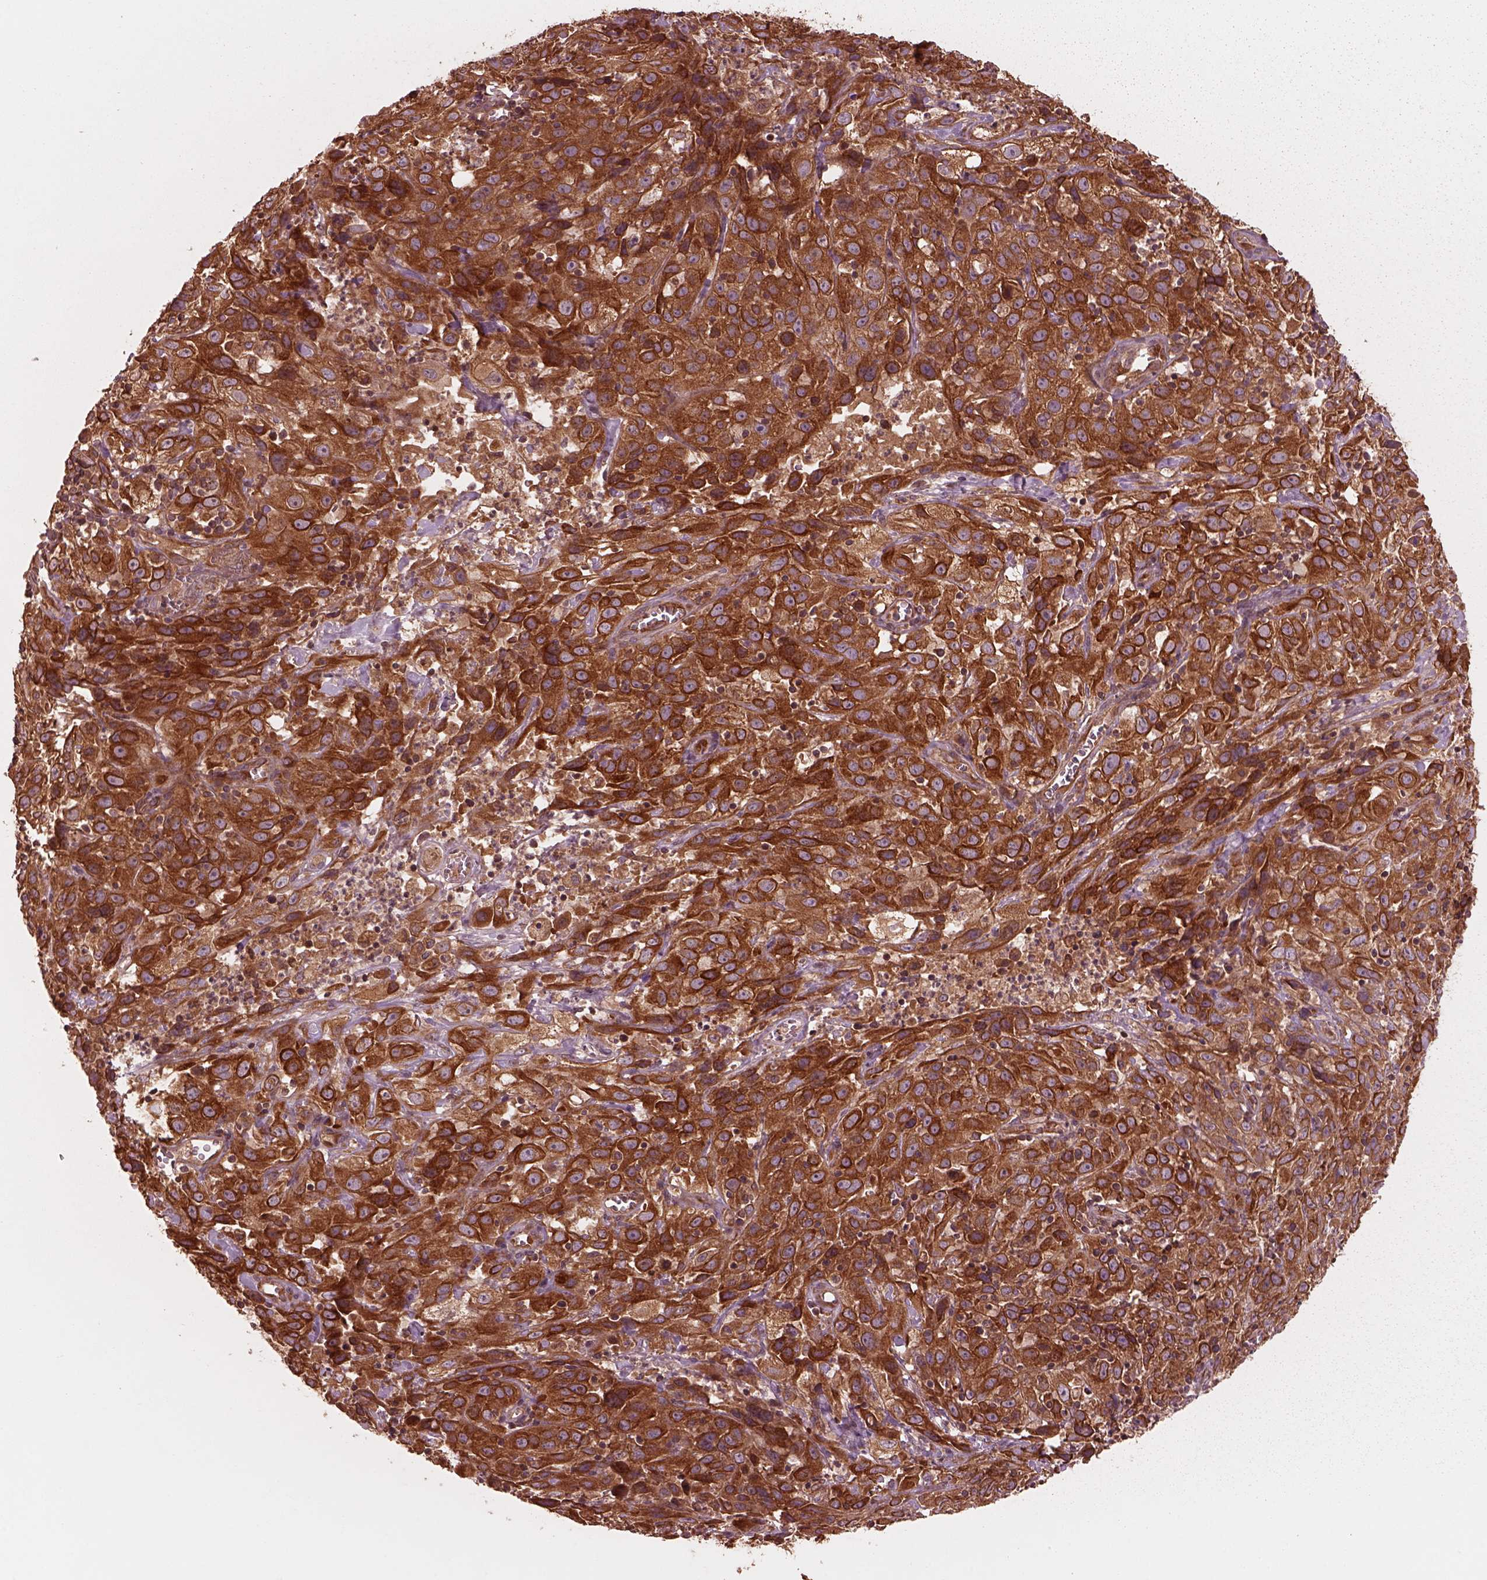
{"staining": {"intensity": "strong", "quantity": ">75%", "location": "cytoplasmic/membranous"}, "tissue": "cervical cancer", "cell_type": "Tumor cells", "image_type": "cancer", "snomed": [{"axis": "morphology", "description": "Squamous cell carcinoma, NOS"}, {"axis": "topography", "description": "Cervix"}], "caption": "An image showing strong cytoplasmic/membranous staining in approximately >75% of tumor cells in squamous cell carcinoma (cervical), as visualized by brown immunohistochemical staining.", "gene": "PIK3R2", "patient": {"sex": "female", "age": 32}}